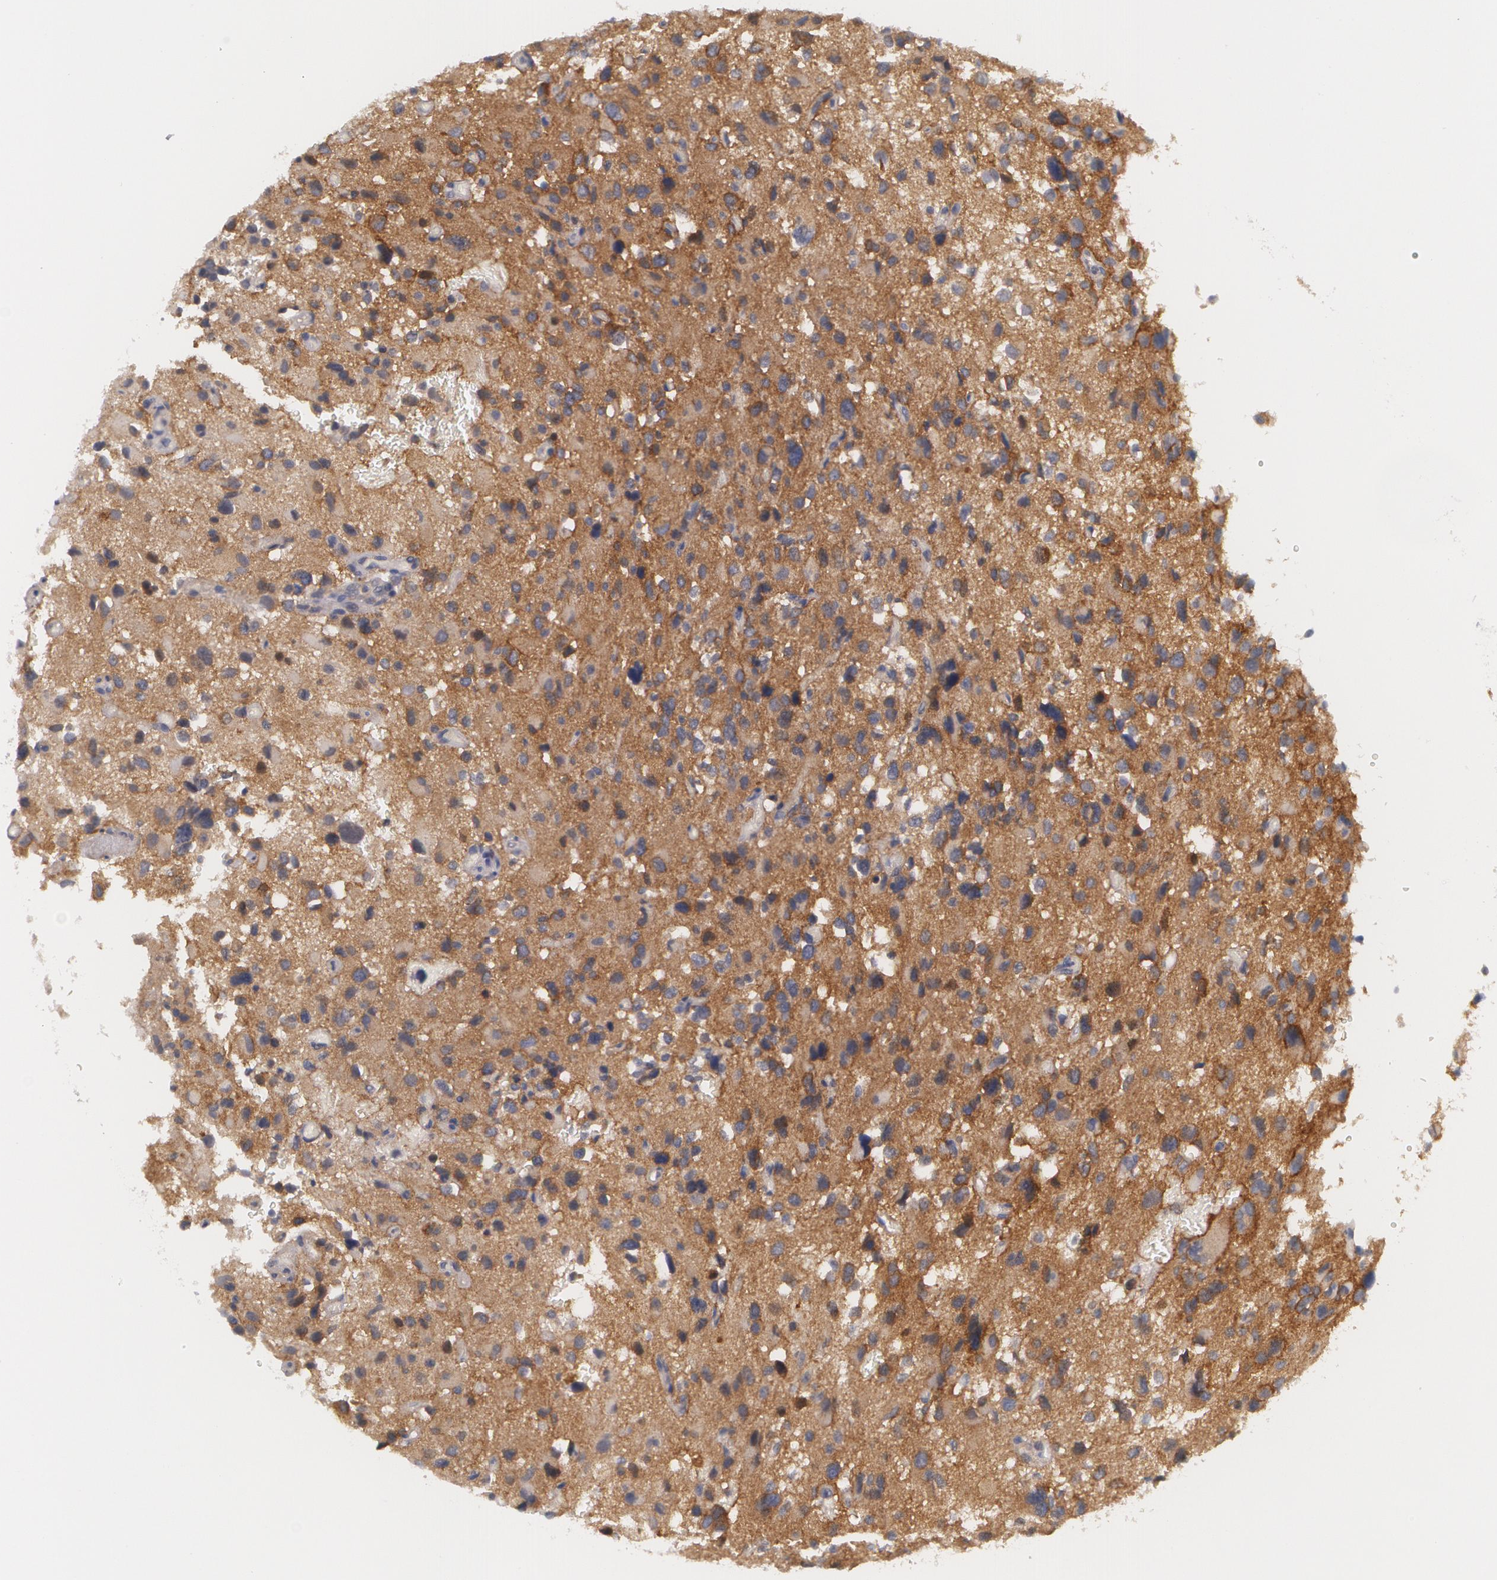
{"staining": {"intensity": "strong", "quantity": ">75%", "location": "cytoplasmic/membranous"}, "tissue": "glioma", "cell_type": "Tumor cells", "image_type": "cancer", "snomed": [{"axis": "morphology", "description": "Glioma, malignant, High grade"}, {"axis": "topography", "description": "Brain"}], "caption": "The image exhibits a brown stain indicating the presence of a protein in the cytoplasmic/membranous of tumor cells in malignant glioma (high-grade).", "gene": "CASK", "patient": {"sex": "male", "age": 69}}